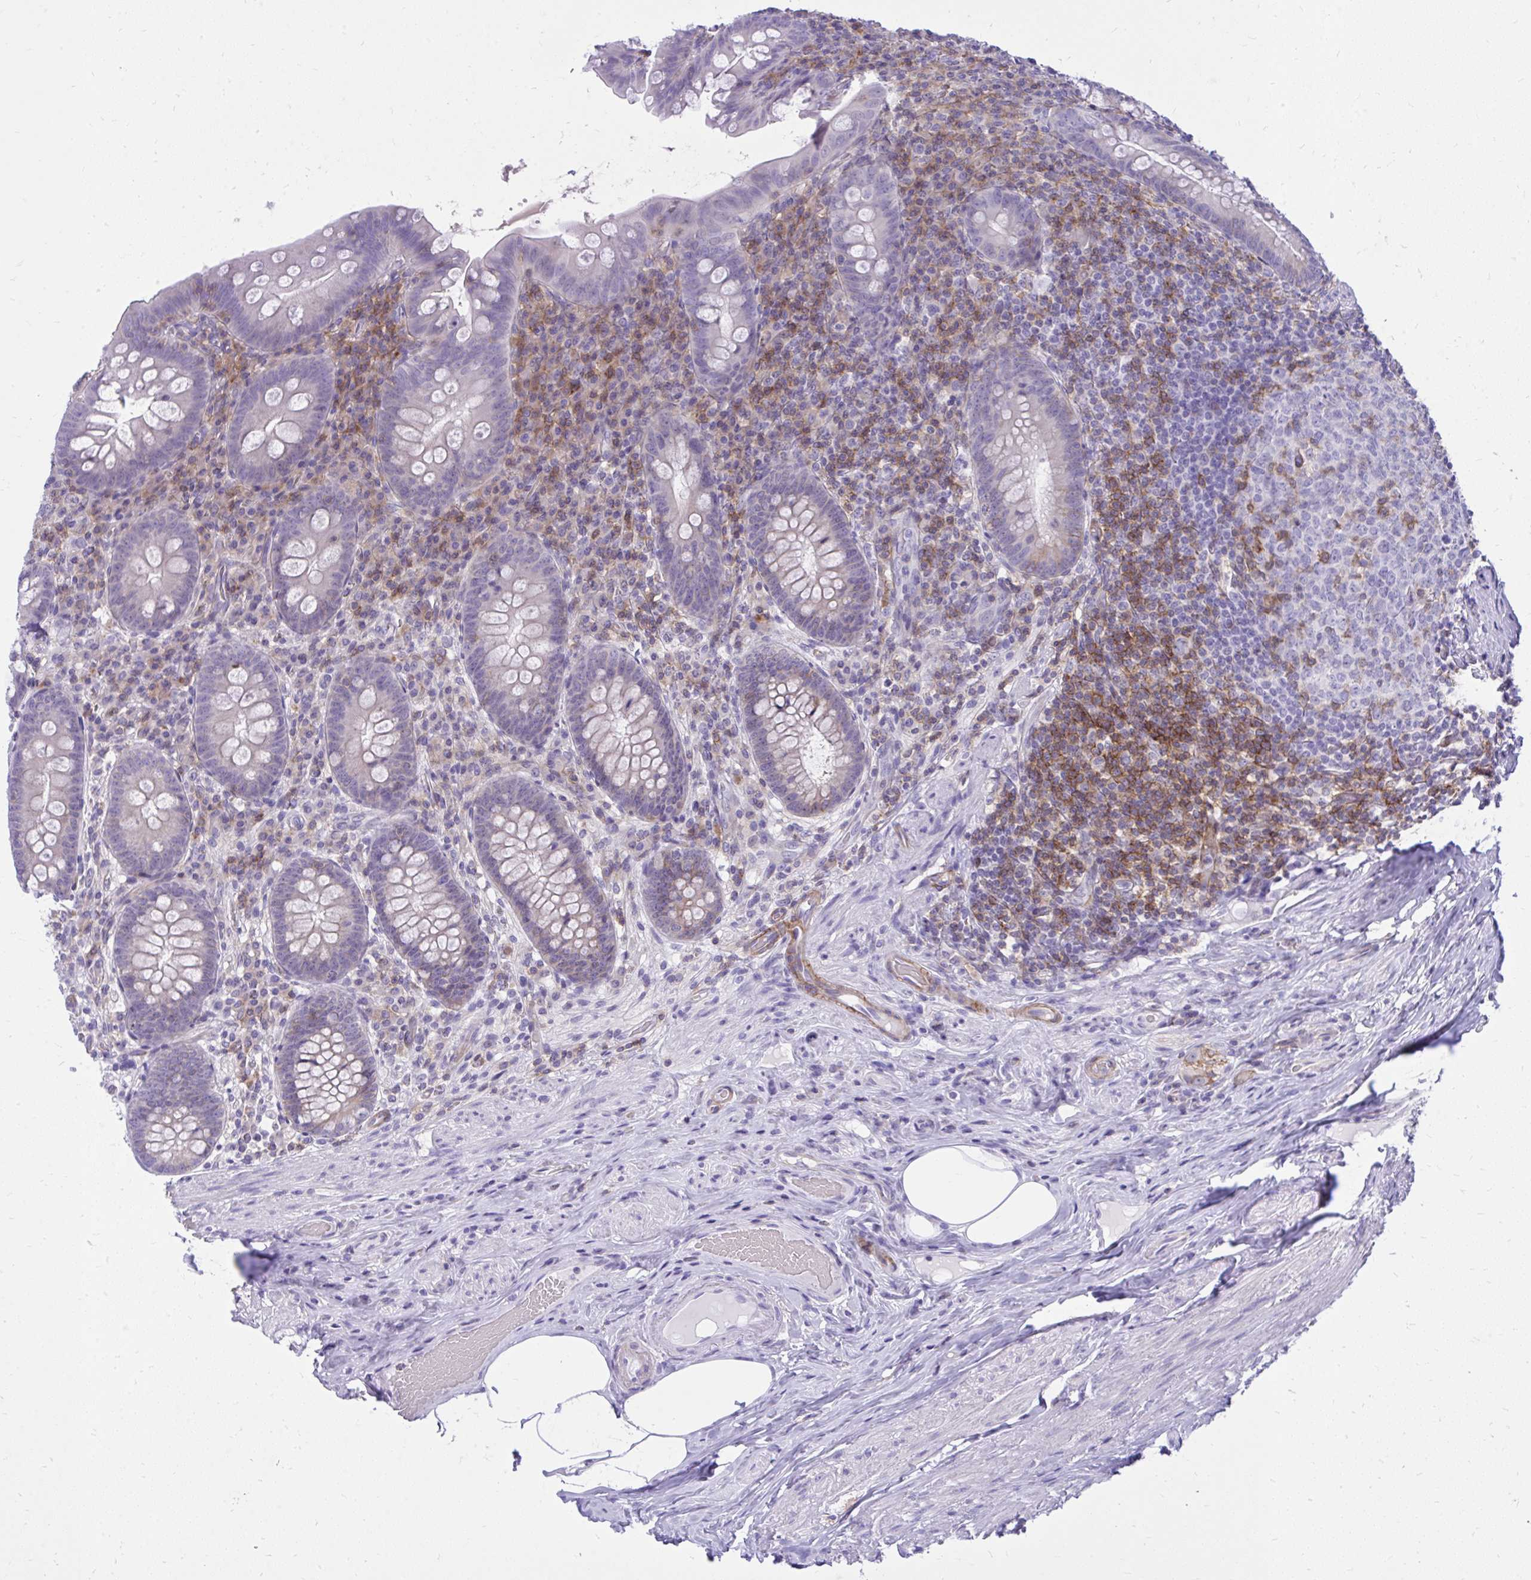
{"staining": {"intensity": "negative", "quantity": "none", "location": "none"}, "tissue": "appendix", "cell_type": "Glandular cells", "image_type": "normal", "snomed": [{"axis": "morphology", "description": "Normal tissue, NOS"}, {"axis": "topography", "description": "Appendix"}], "caption": "High magnification brightfield microscopy of benign appendix stained with DAB (3,3'-diaminobenzidine) (brown) and counterstained with hematoxylin (blue): glandular cells show no significant expression.", "gene": "GPRIN3", "patient": {"sex": "male", "age": 71}}